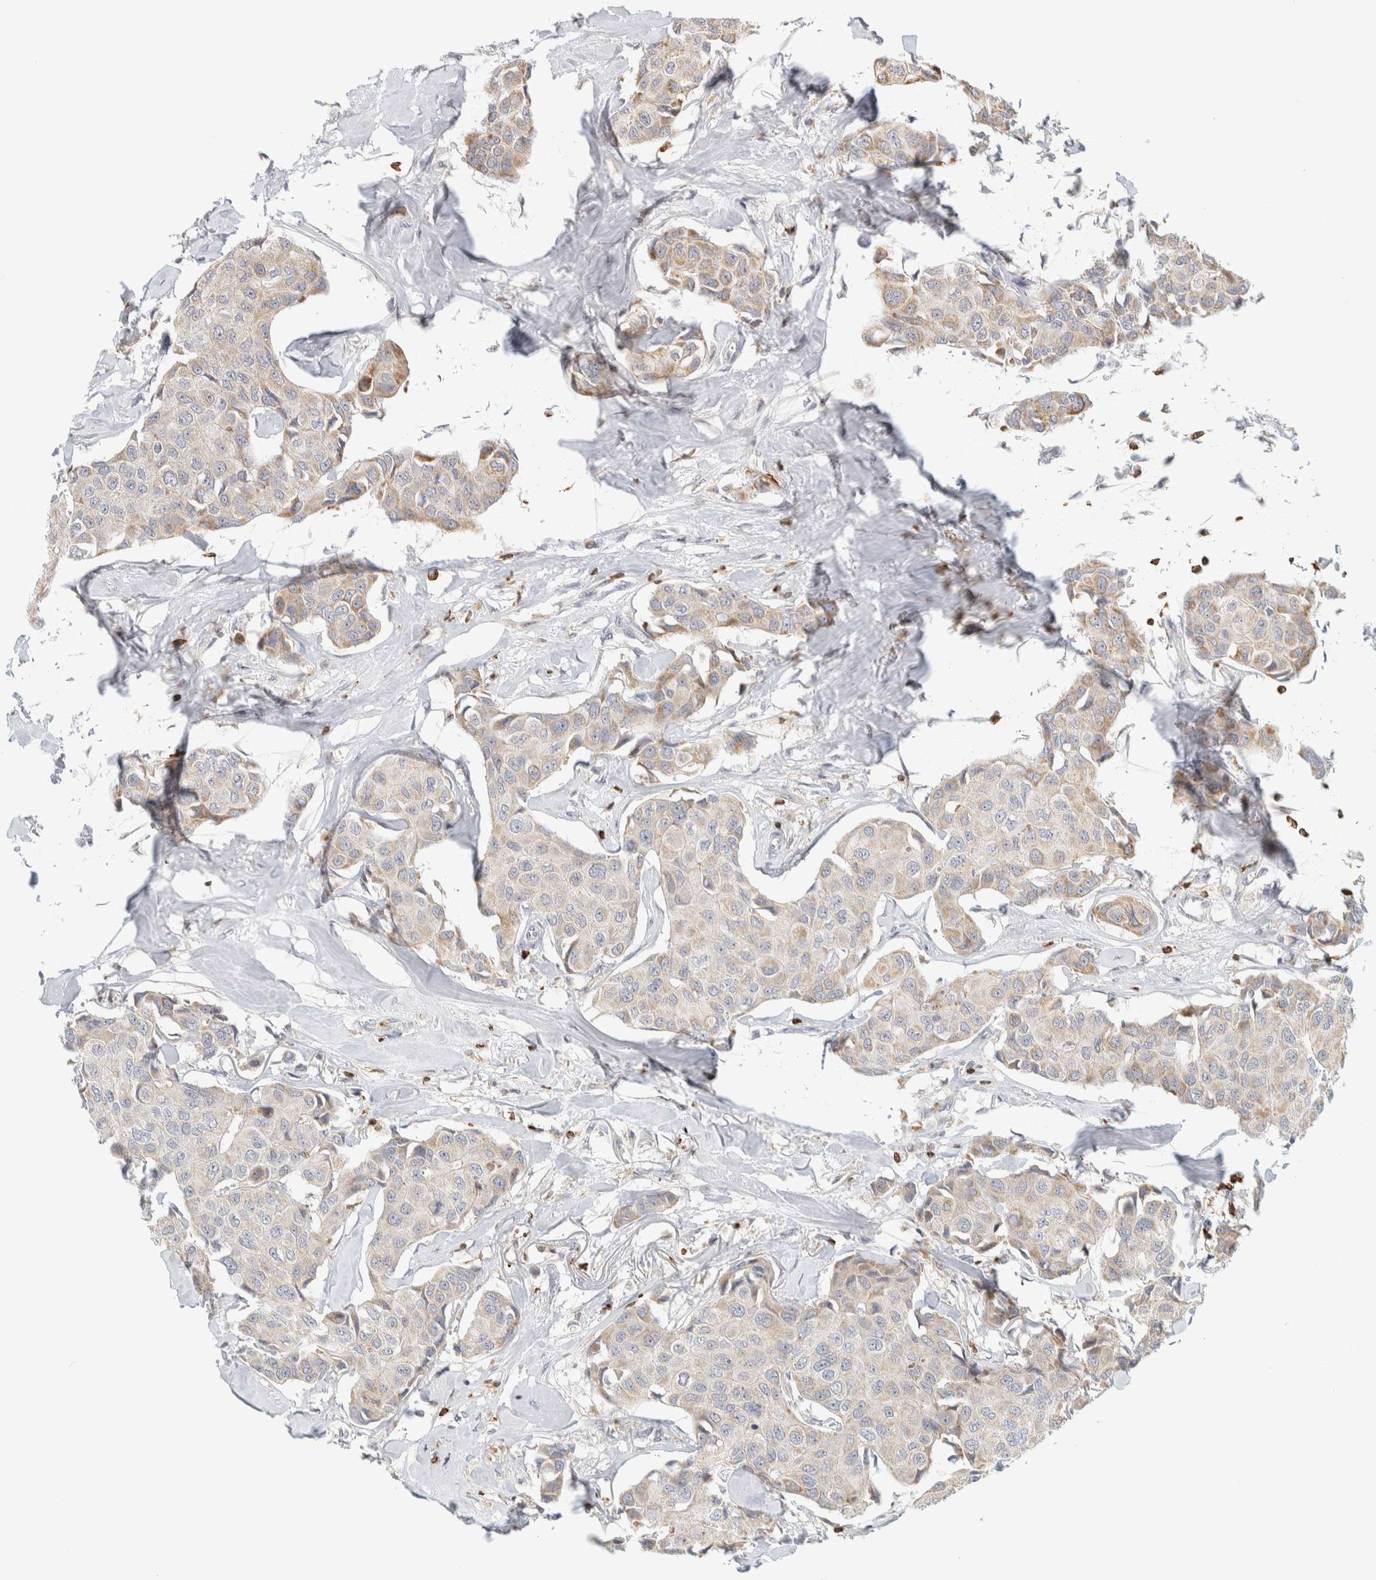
{"staining": {"intensity": "weak", "quantity": "<25%", "location": "cytoplasmic/membranous"}, "tissue": "breast cancer", "cell_type": "Tumor cells", "image_type": "cancer", "snomed": [{"axis": "morphology", "description": "Duct carcinoma"}, {"axis": "topography", "description": "Breast"}], "caption": "Immunohistochemical staining of breast cancer (infiltrating ductal carcinoma) shows no significant expression in tumor cells.", "gene": "RUNDC1", "patient": {"sex": "female", "age": 80}}